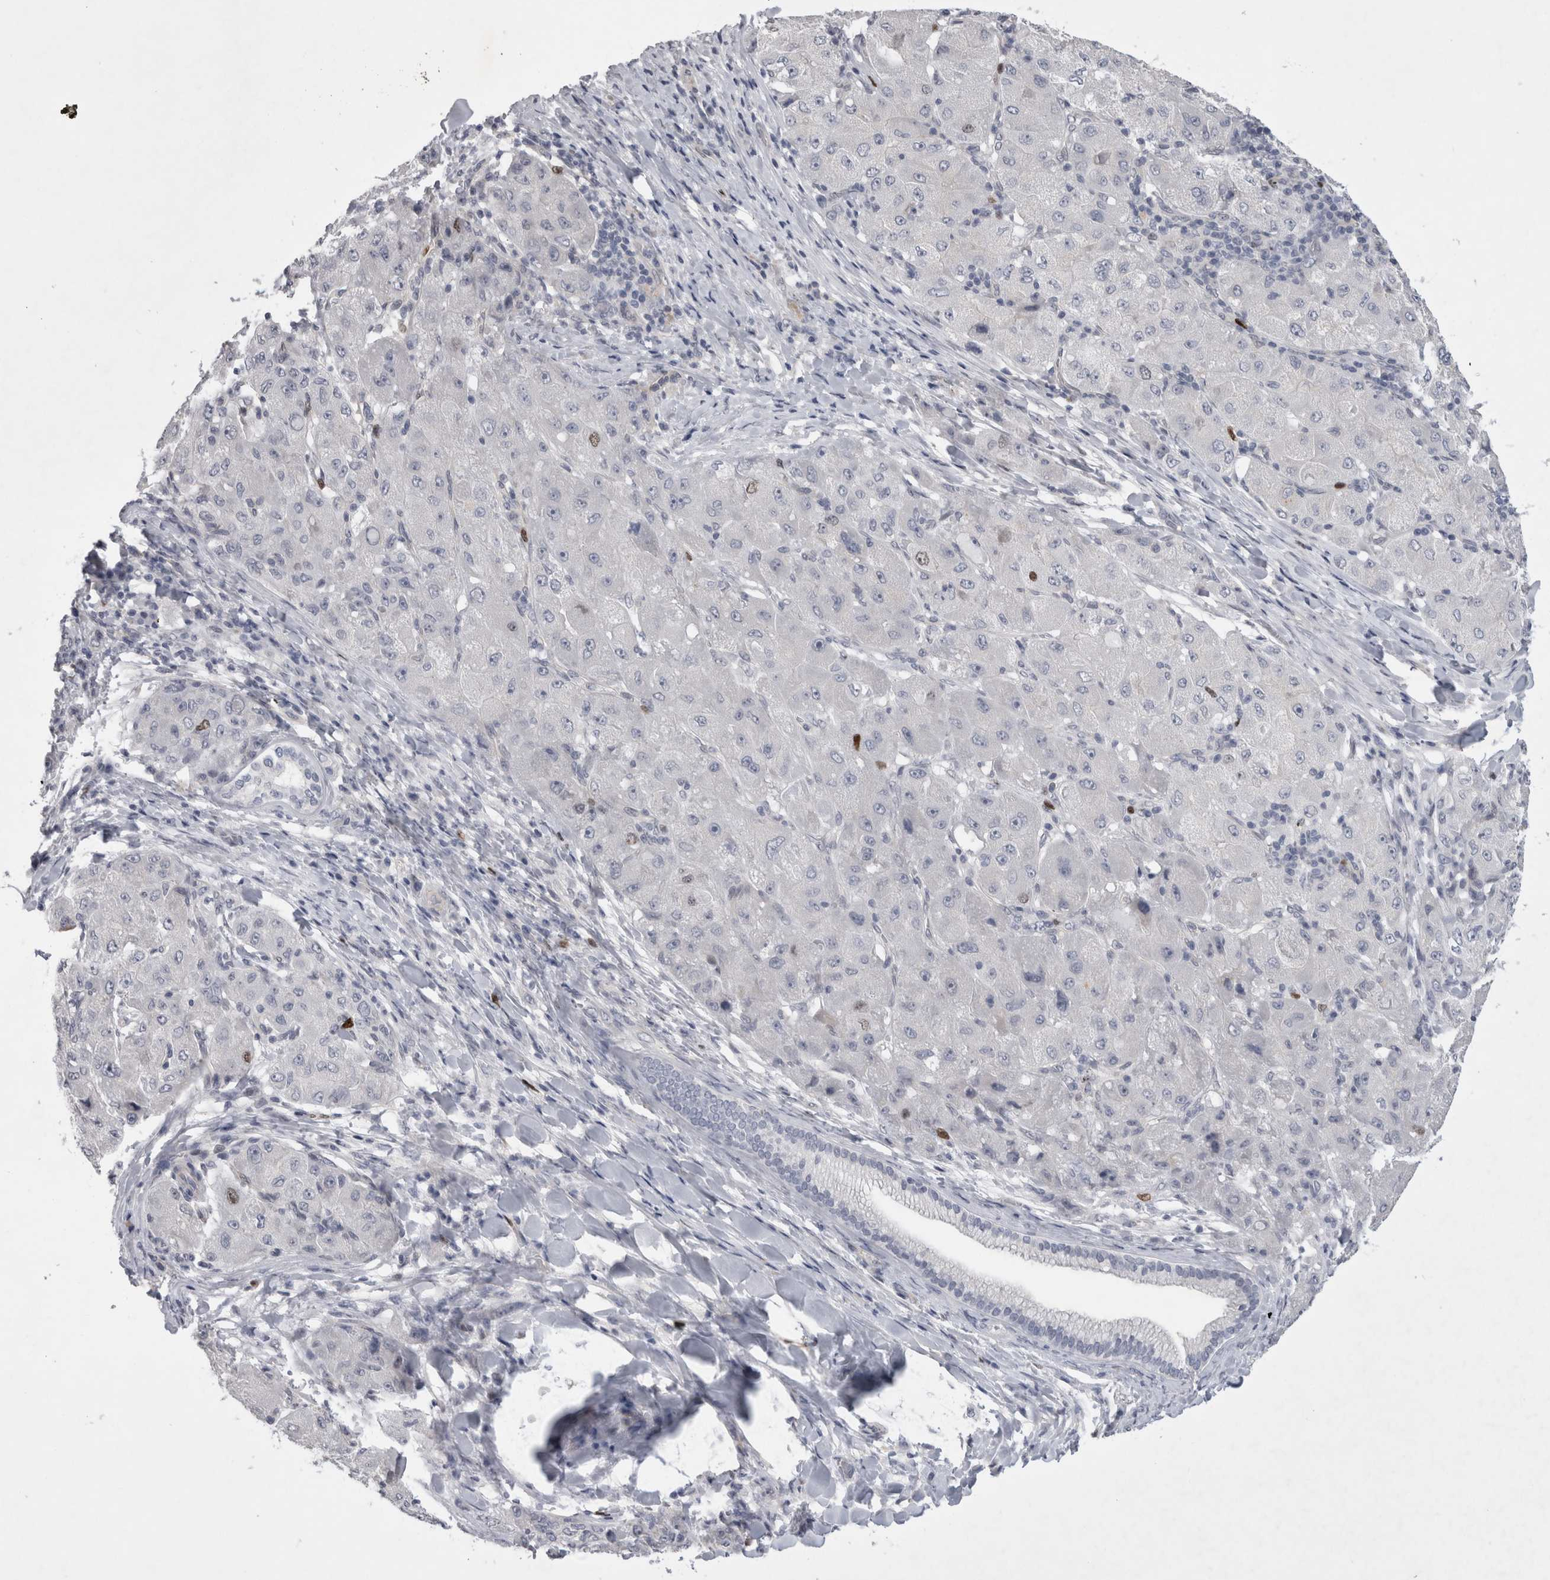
{"staining": {"intensity": "negative", "quantity": "none", "location": "none"}, "tissue": "liver cancer", "cell_type": "Tumor cells", "image_type": "cancer", "snomed": [{"axis": "morphology", "description": "Carcinoma, Hepatocellular, NOS"}, {"axis": "topography", "description": "Liver"}], "caption": "Immunohistochemistry (IHC) of human hepatocellular carcinoma (liver) demonstrates no positivity in tumor cells.", "gene": "KIF18B", "patient": {"sex": "male", "age": 80}}